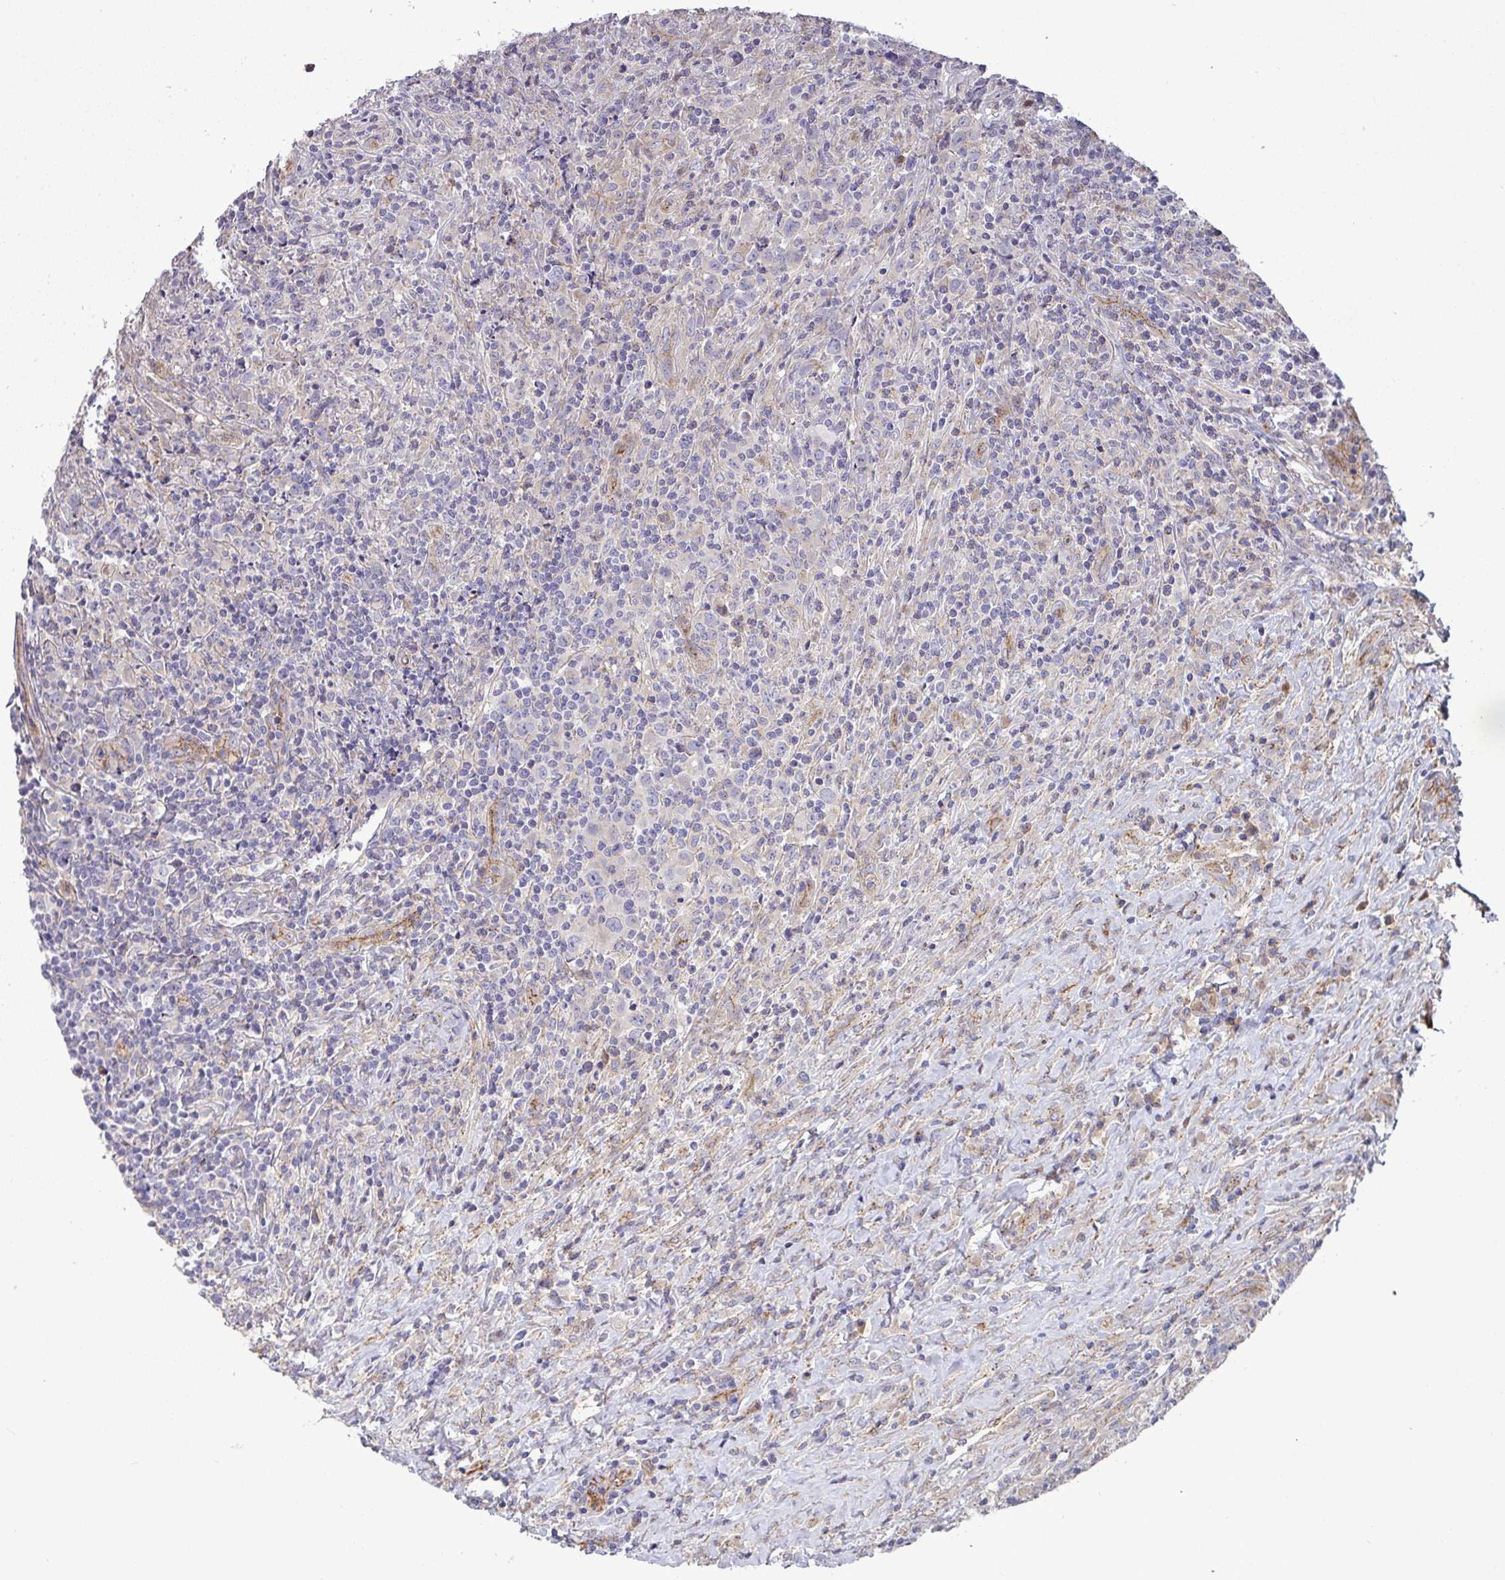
{"staining": {"intensity": "negative", "quantity": "none", "location": "none"}, "tissue": "lymphoma", "cell_type": "Tumor cells", "image_type": "cancer", "snomed": [{"axis": "morphology", "description": "Hodgkin's disease, NOS"}, {"axis": "topography", "description": "Lymph node"}], "caption": "This is an IHC image of lymphoma. There is no staining in tumor cells.", "gene": "SH2D1B", "patient": {"sex": "female", "age": 18}}